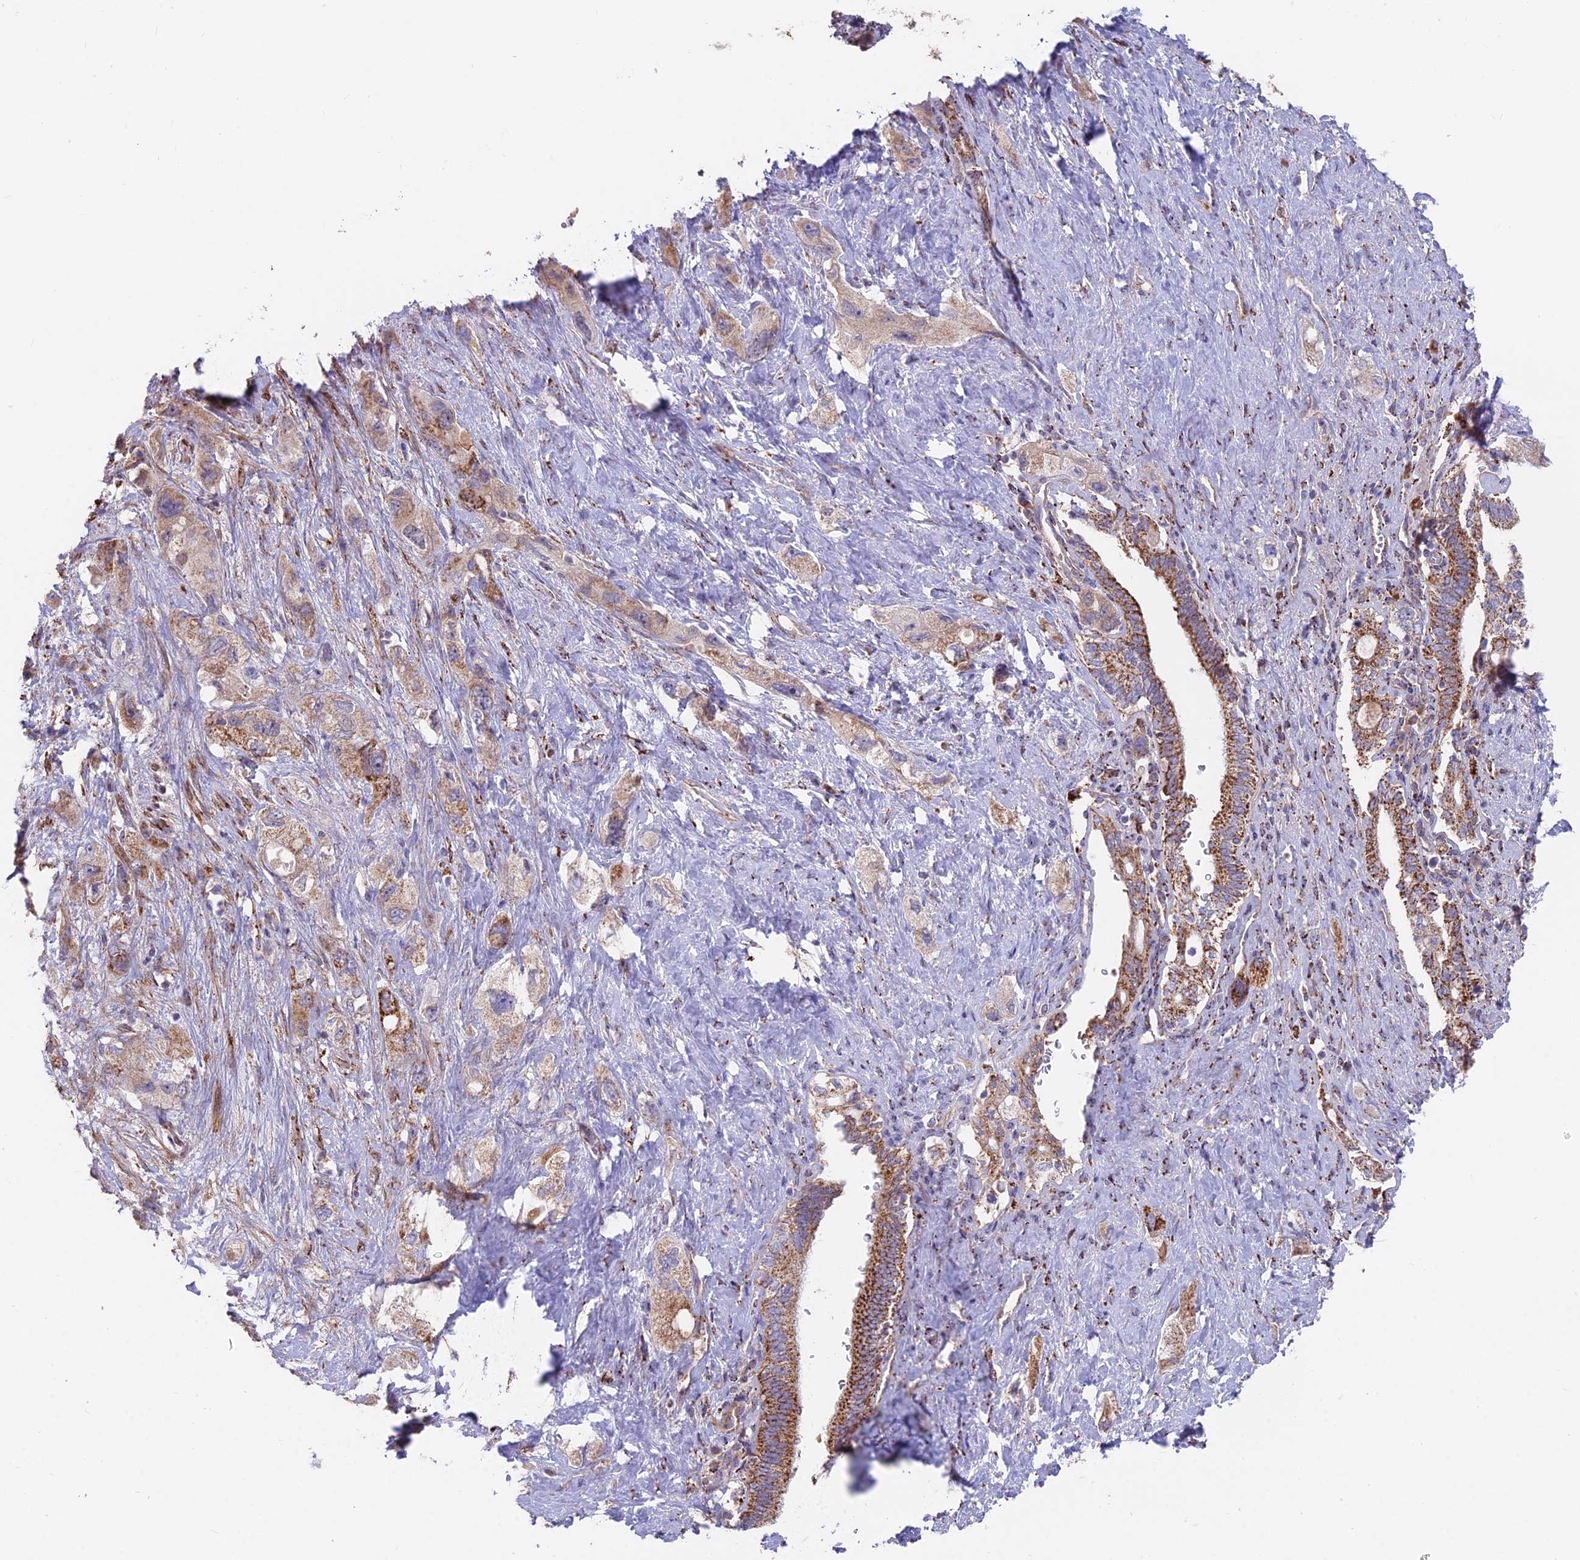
{"staining": {"intensity": "strong", "quantity": ">75%", "location": "cytoplasmic/membranous"}, "tissue": "pancreatic cancer", "cell_type": "Tumor cells", "image_type": "cancer", "snomed": [{"axis": "morphology", "description": "Adenocarcinoma, NOS"}, {"axis": "topography", "description": "Pancreas"}], "caption": "IHC staining of pancreatic cancer (adenocarcinoma), which shows high levels of strong cytoplasmic/membranous expression in approximately >75% of tumor cells indicating strong cytoplasmic/membranous protein staining. The staining was performed using DAB (3,3'-diaminobenzidine) (brown) for protein detection and nuclei were counterstained in hematoxylin (blue).", "gene": "TIGD6", "patient": {"sex": "female", "age": 73}}